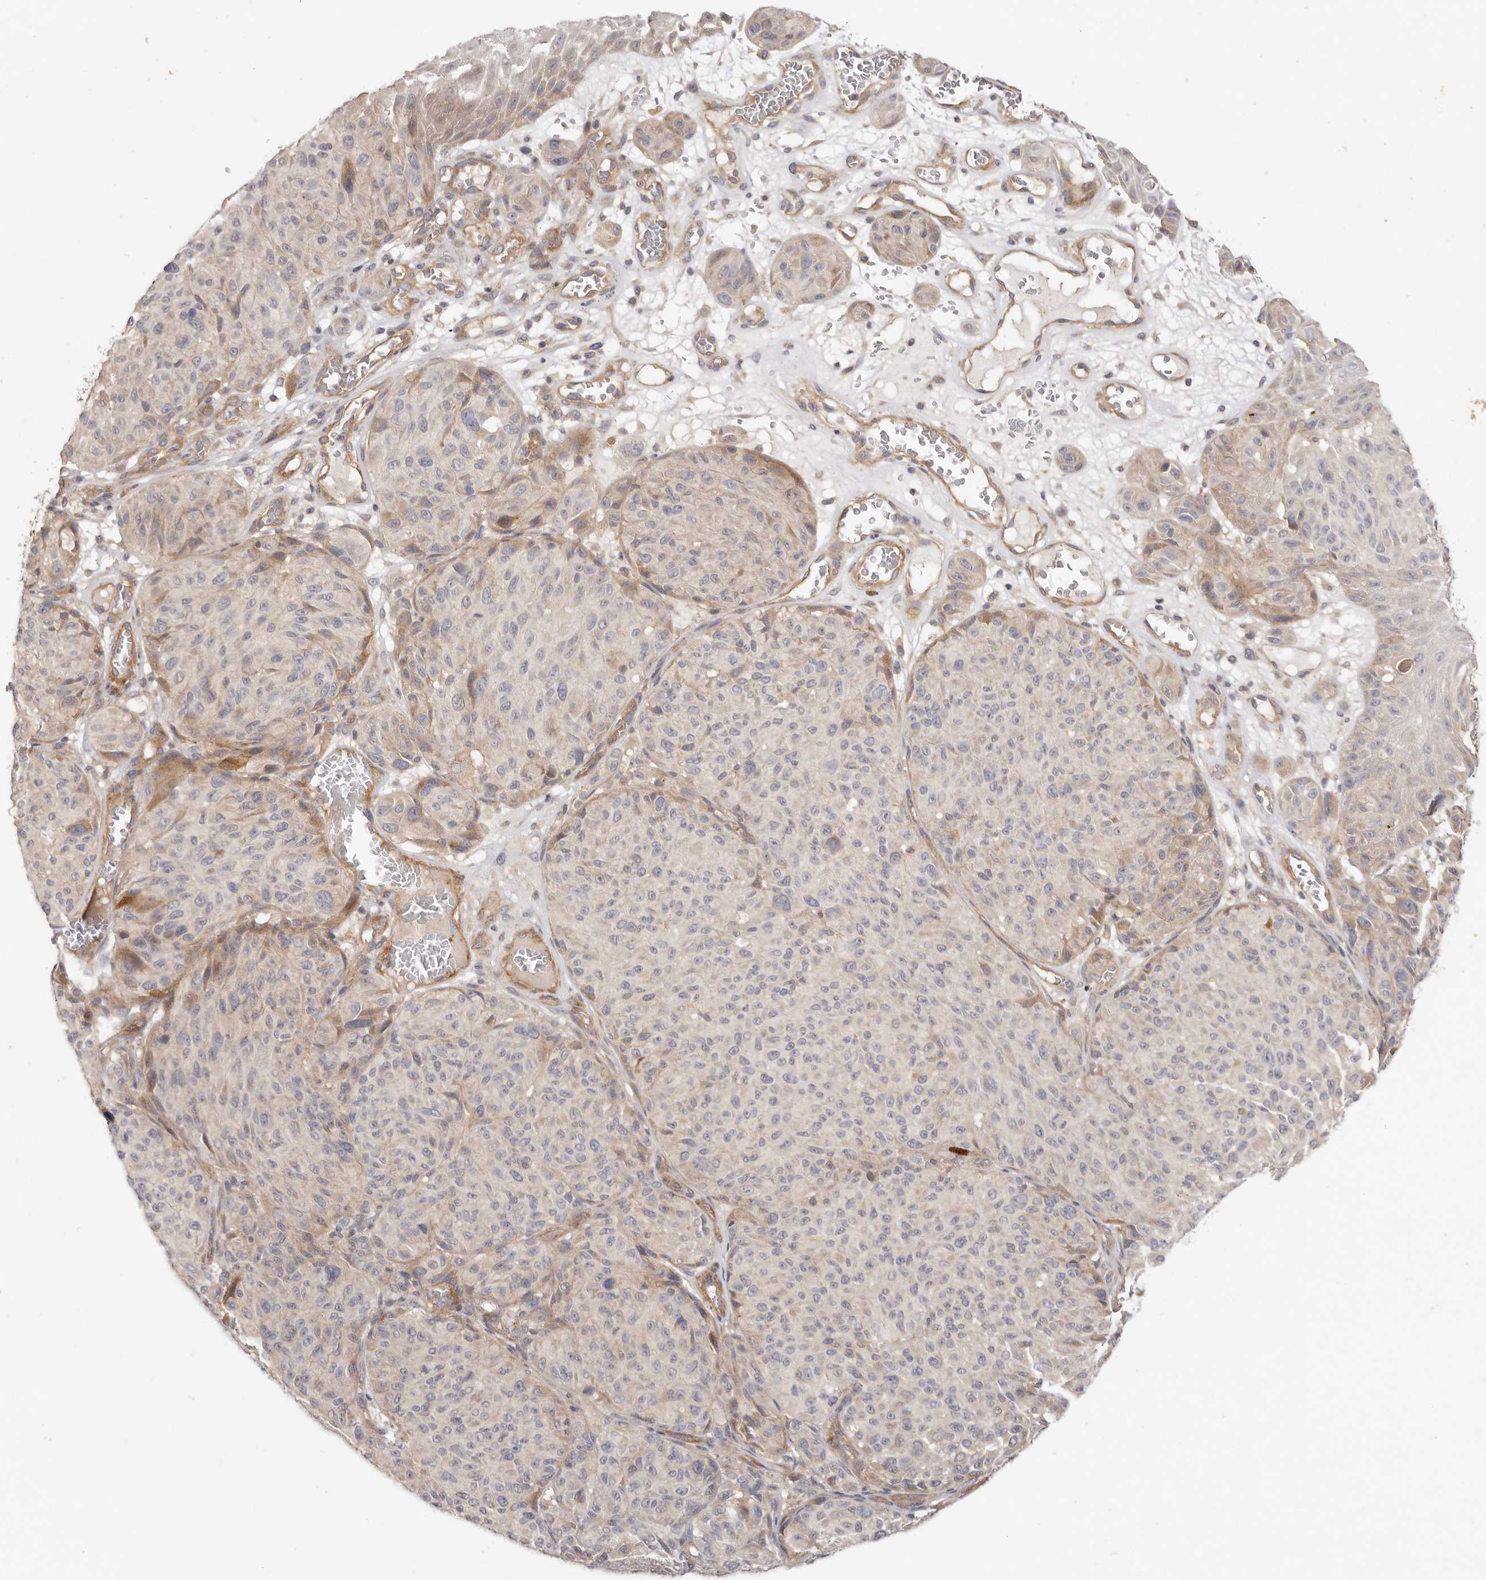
{"staining": {"intensity": "negative", "quantity": "none", "location": "none"}, "tissue": "melanoma", "cell_type": "Tumor cells", "image_type": "cancer", "snomed": [{"axis": "morphology", "description": "Malignant melanoma, NOS"}, {"axis": "topography", "description": "Skin"}], "caption": "This is an immunohistochemistry histopathology image of human melanoma. There is no staining in tumor cells.", "gene": "ADAMTS9", "patient": {"sex": "male", "age": 83}}